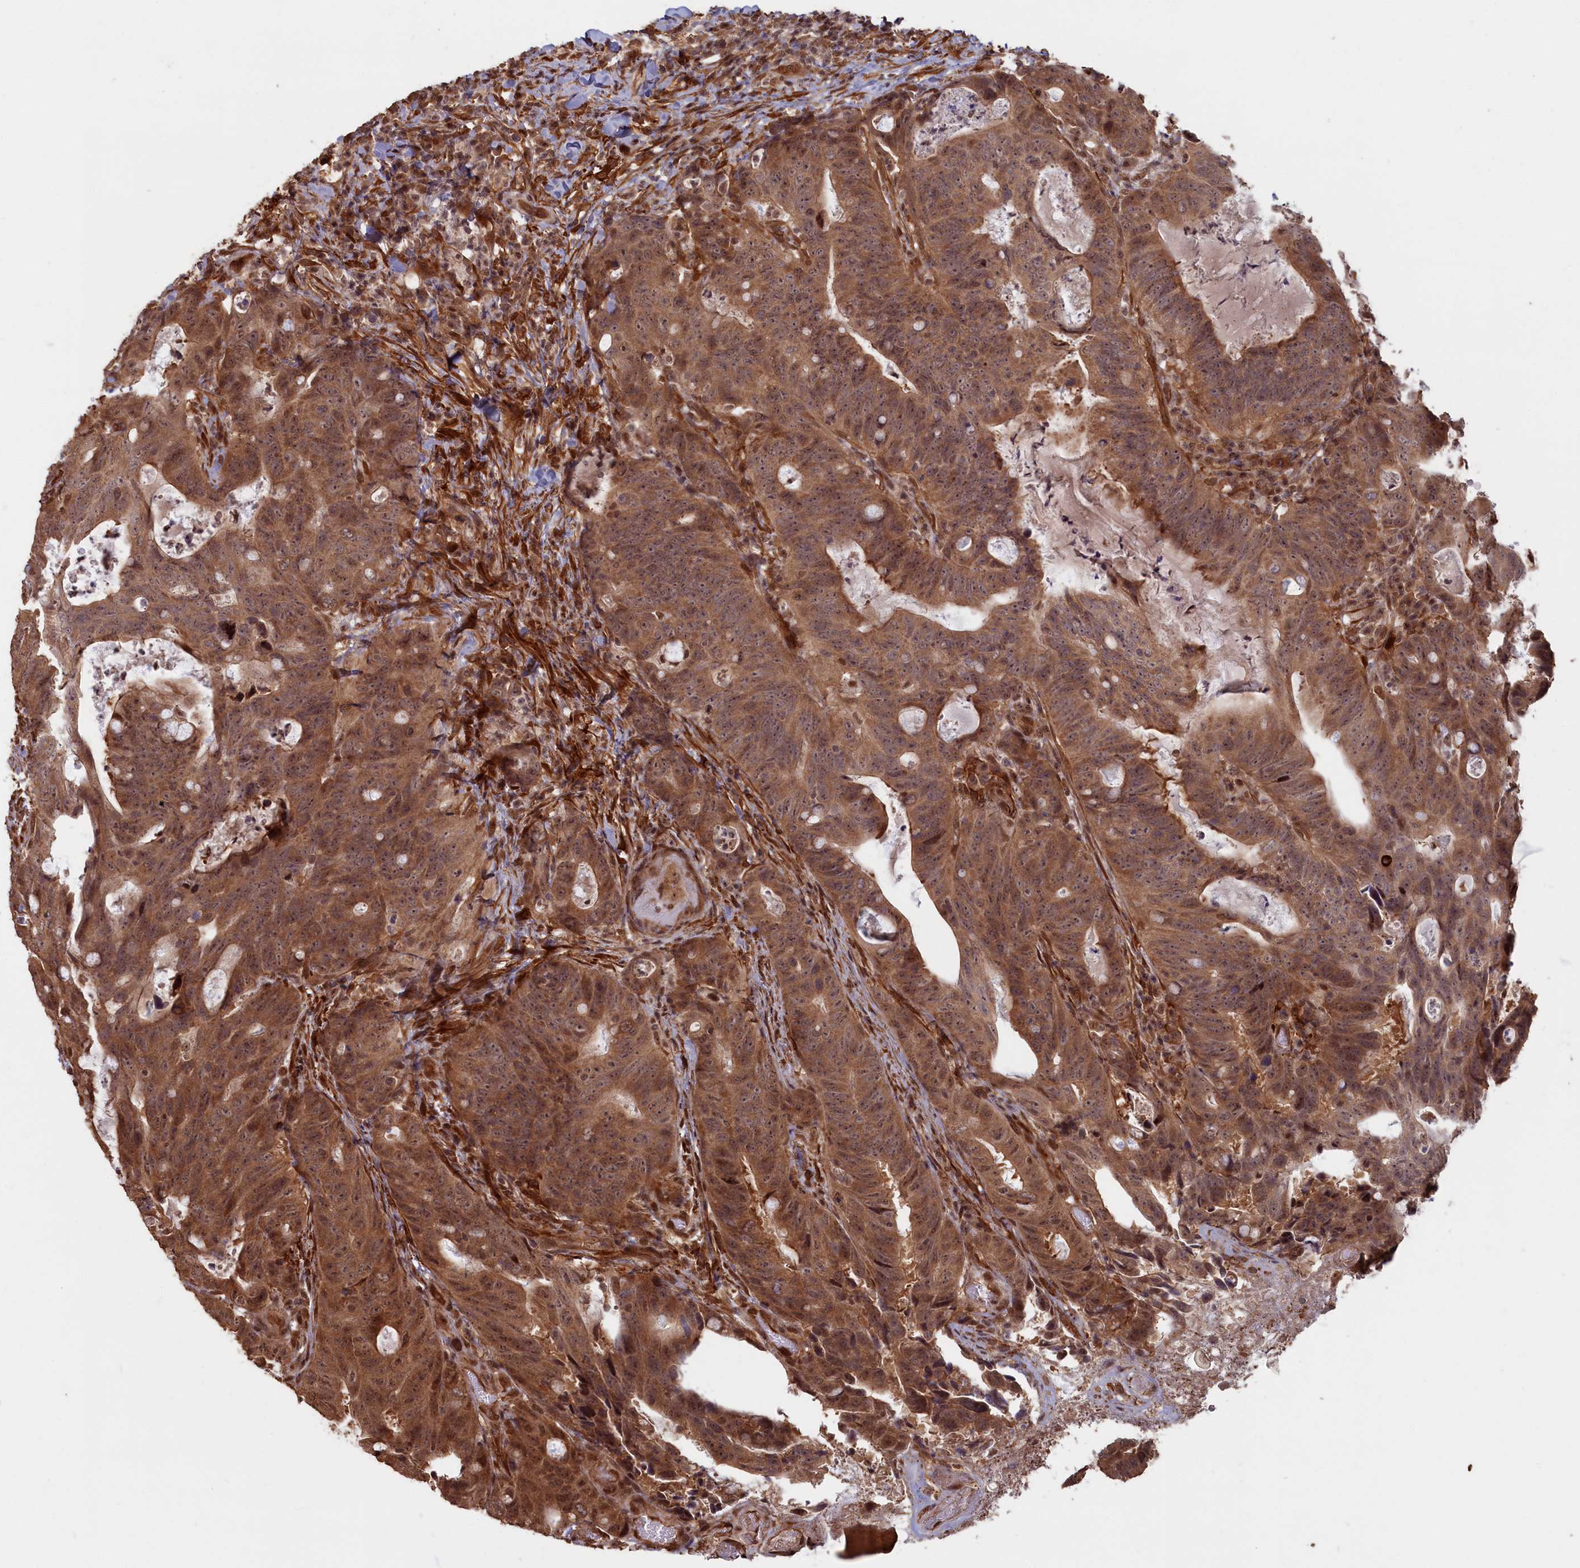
{"staining": {"intensity": "moderate", "quantity": ">75%", "location": "cytoplasmic/membranous,nuclear"}, "tissue": "colorectal cancer", "cell_type": "Tumor cells", "image_type": "cancer", "snomed": [{"axis": "morphology", "description": "Adenocarcinoma, NOS"}, {"axis": "topography", "description": "Colon"}], "caption": "Immunohistochemical staining of colorectal cancer (adenocarcinoma) shows medium levels of moderate cytoplasmic/membranous and nuclear protein expression in approximately >75% of tumor cells. (DAB (3,3'-diaminobenzidine) = brown stain, brightfield microscopy at high magnification).", "gene": "HIF3A", "patient": {"sex": "female", "age": 82}}